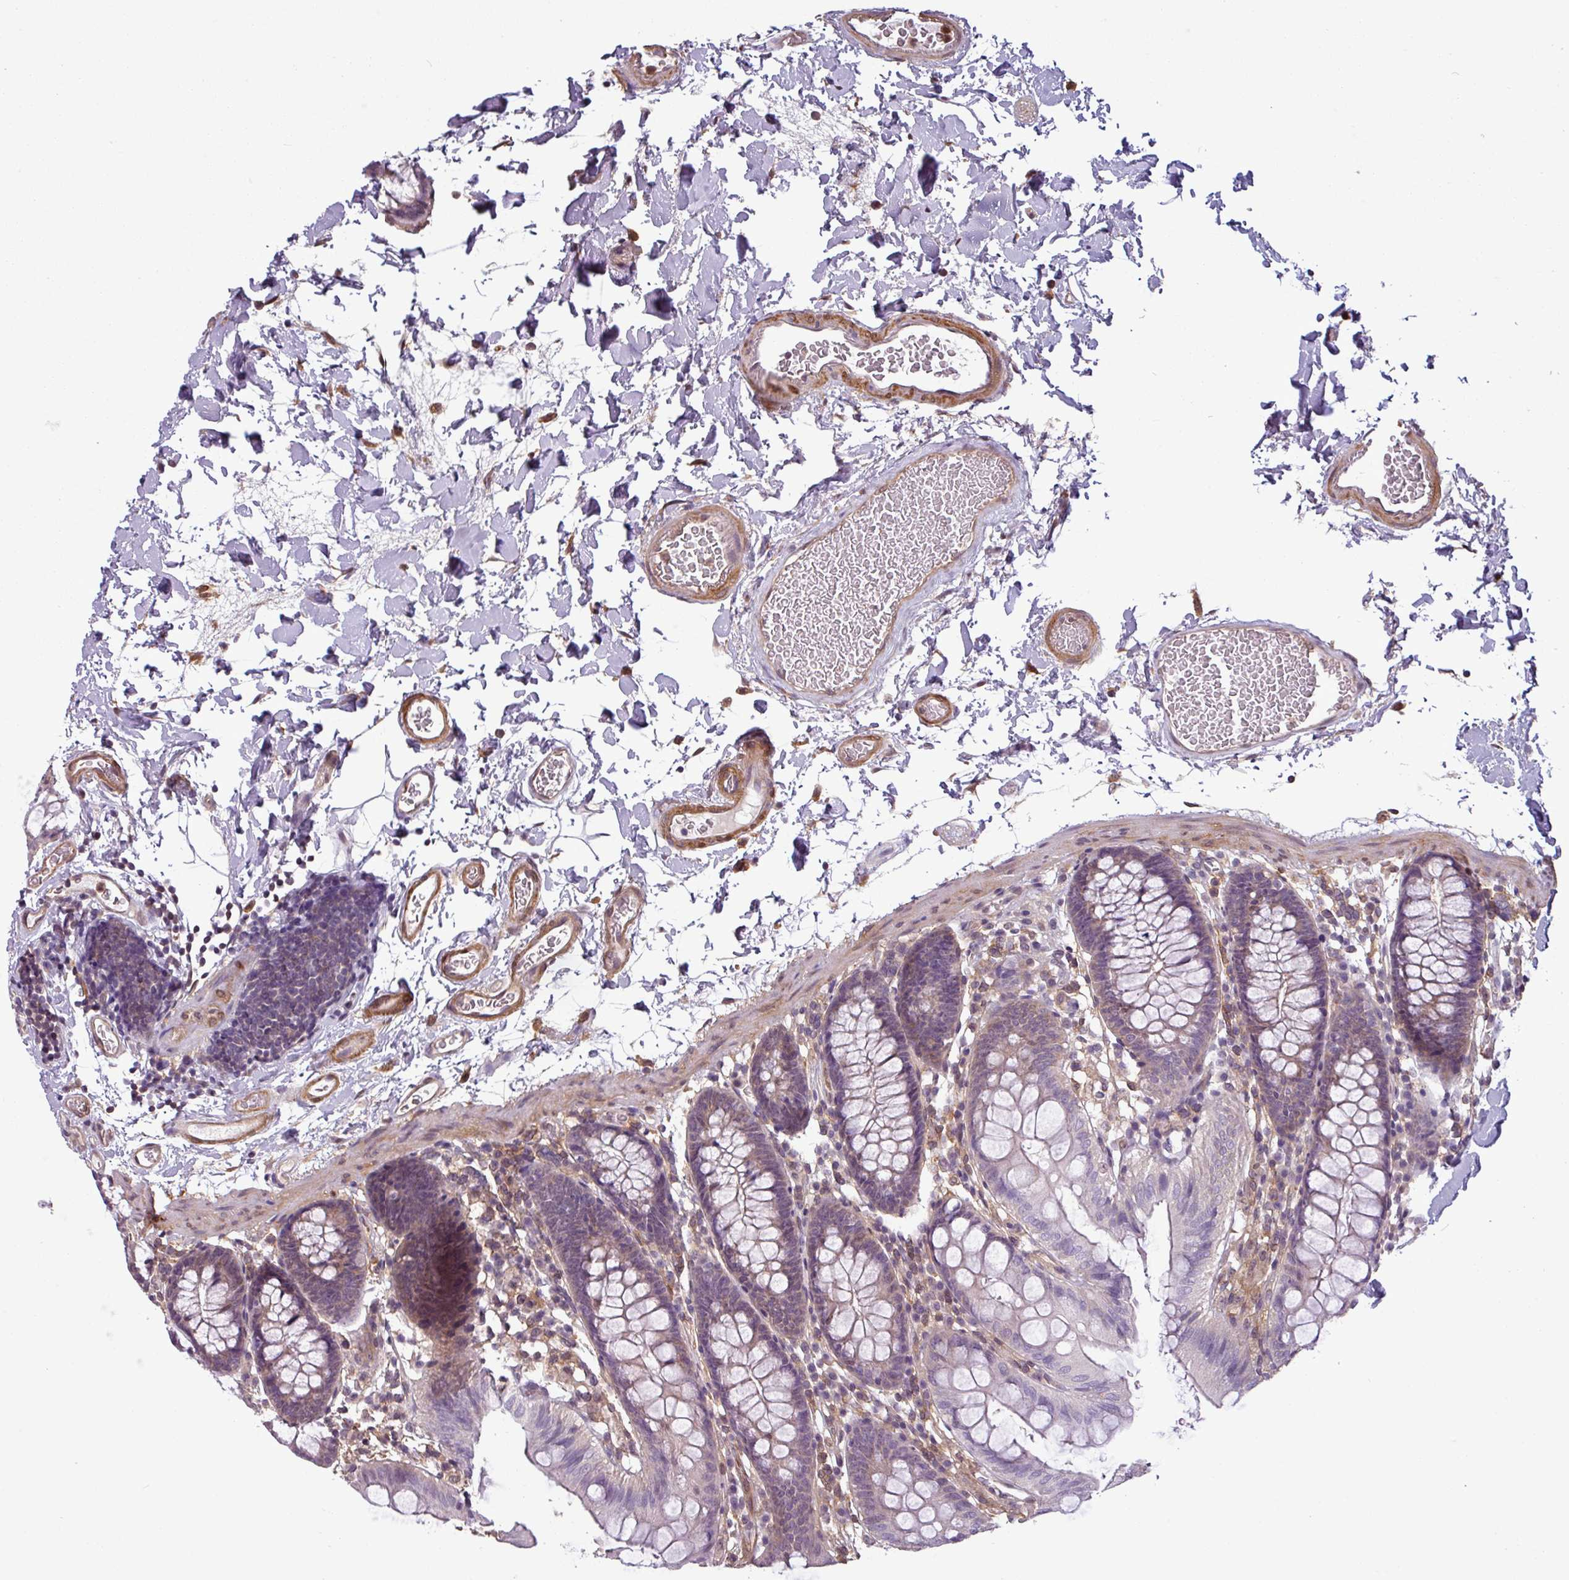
{"staining": {"intensity": "weak", "quantity": ">75%", "location": "cytoplasmic/membranous"}, "tissue": "colon", "cell_type": "Endothelial cells", "image_type": "normal", "snomed": [{"axis": "morphology", "description": "Normal tissue, NOS"}, {"axis": "topography", "description": "Colon"}], "caption": "DAB (3,3'-diaminobenzidine) immunohistochemical staining of normal human colon reveals weak cytoplasmic/membranous protein positivity in about >75% of endothelial cells.", "gene": "SH3BGRL", "patient": {"sex": "male", "age": 75}}